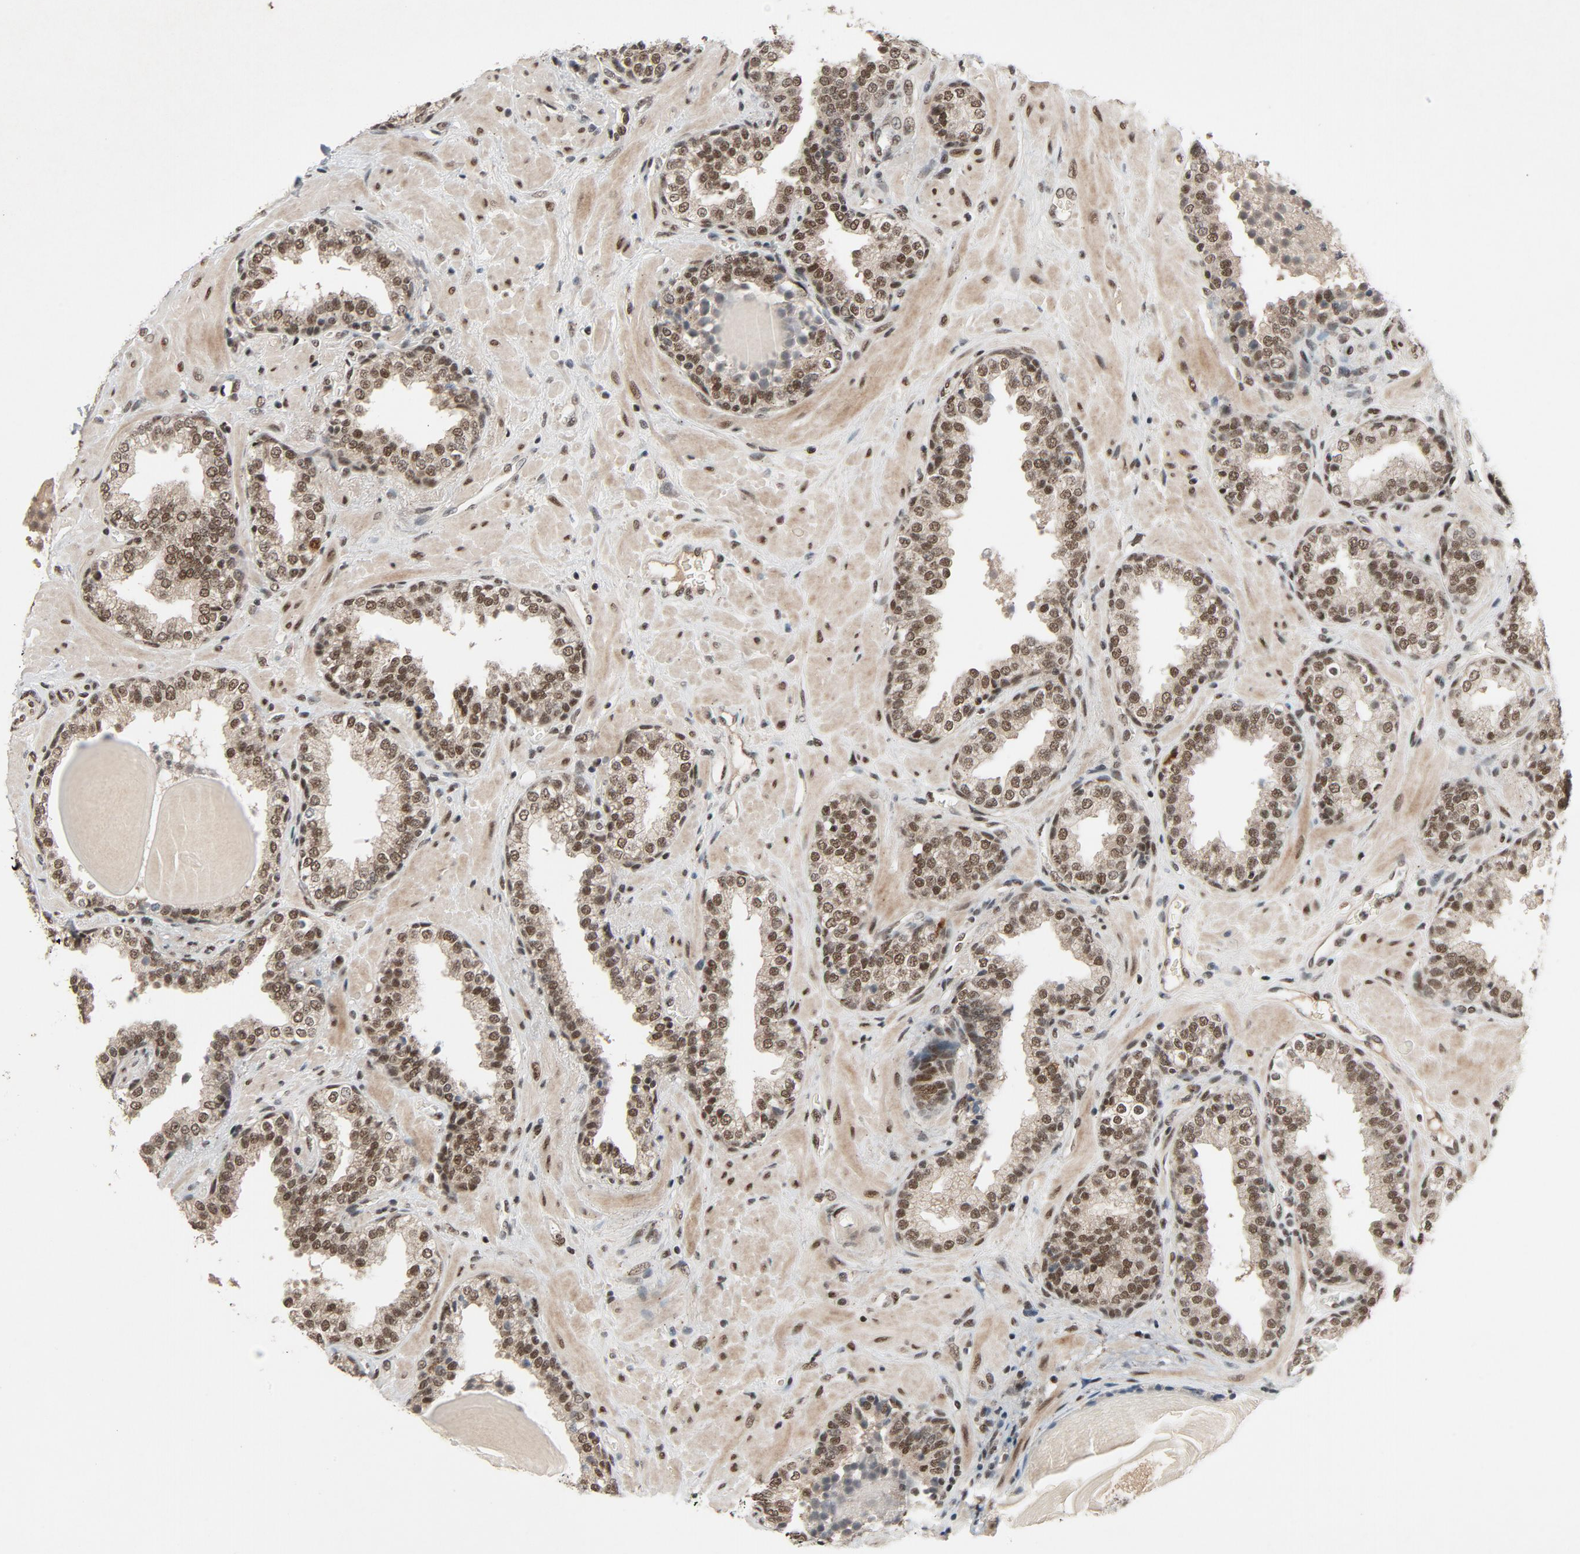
{"staining": {"intensity": "moderate", "quantity": ">75%", "location": "nuclear"}, "tissue": "prostate", "cell_type": "Glandular cells", "image_type": "normal", "snomed": [{"axis": "morphology", "description": "Normal tissue, NOS"}, {"axis": "topography", "description": "Prostate"}], "caption": "IHC photomicrograph of normal prostate: human prostate stained using immunohistochemistry (IHC) shows medium levels of moderate protein expression localized specifically in the nuclear of glandular cells, appearing as a nuclear brown color.", "gene": "SMARCD1", "patient": {"sex": "male", "age": 51}}